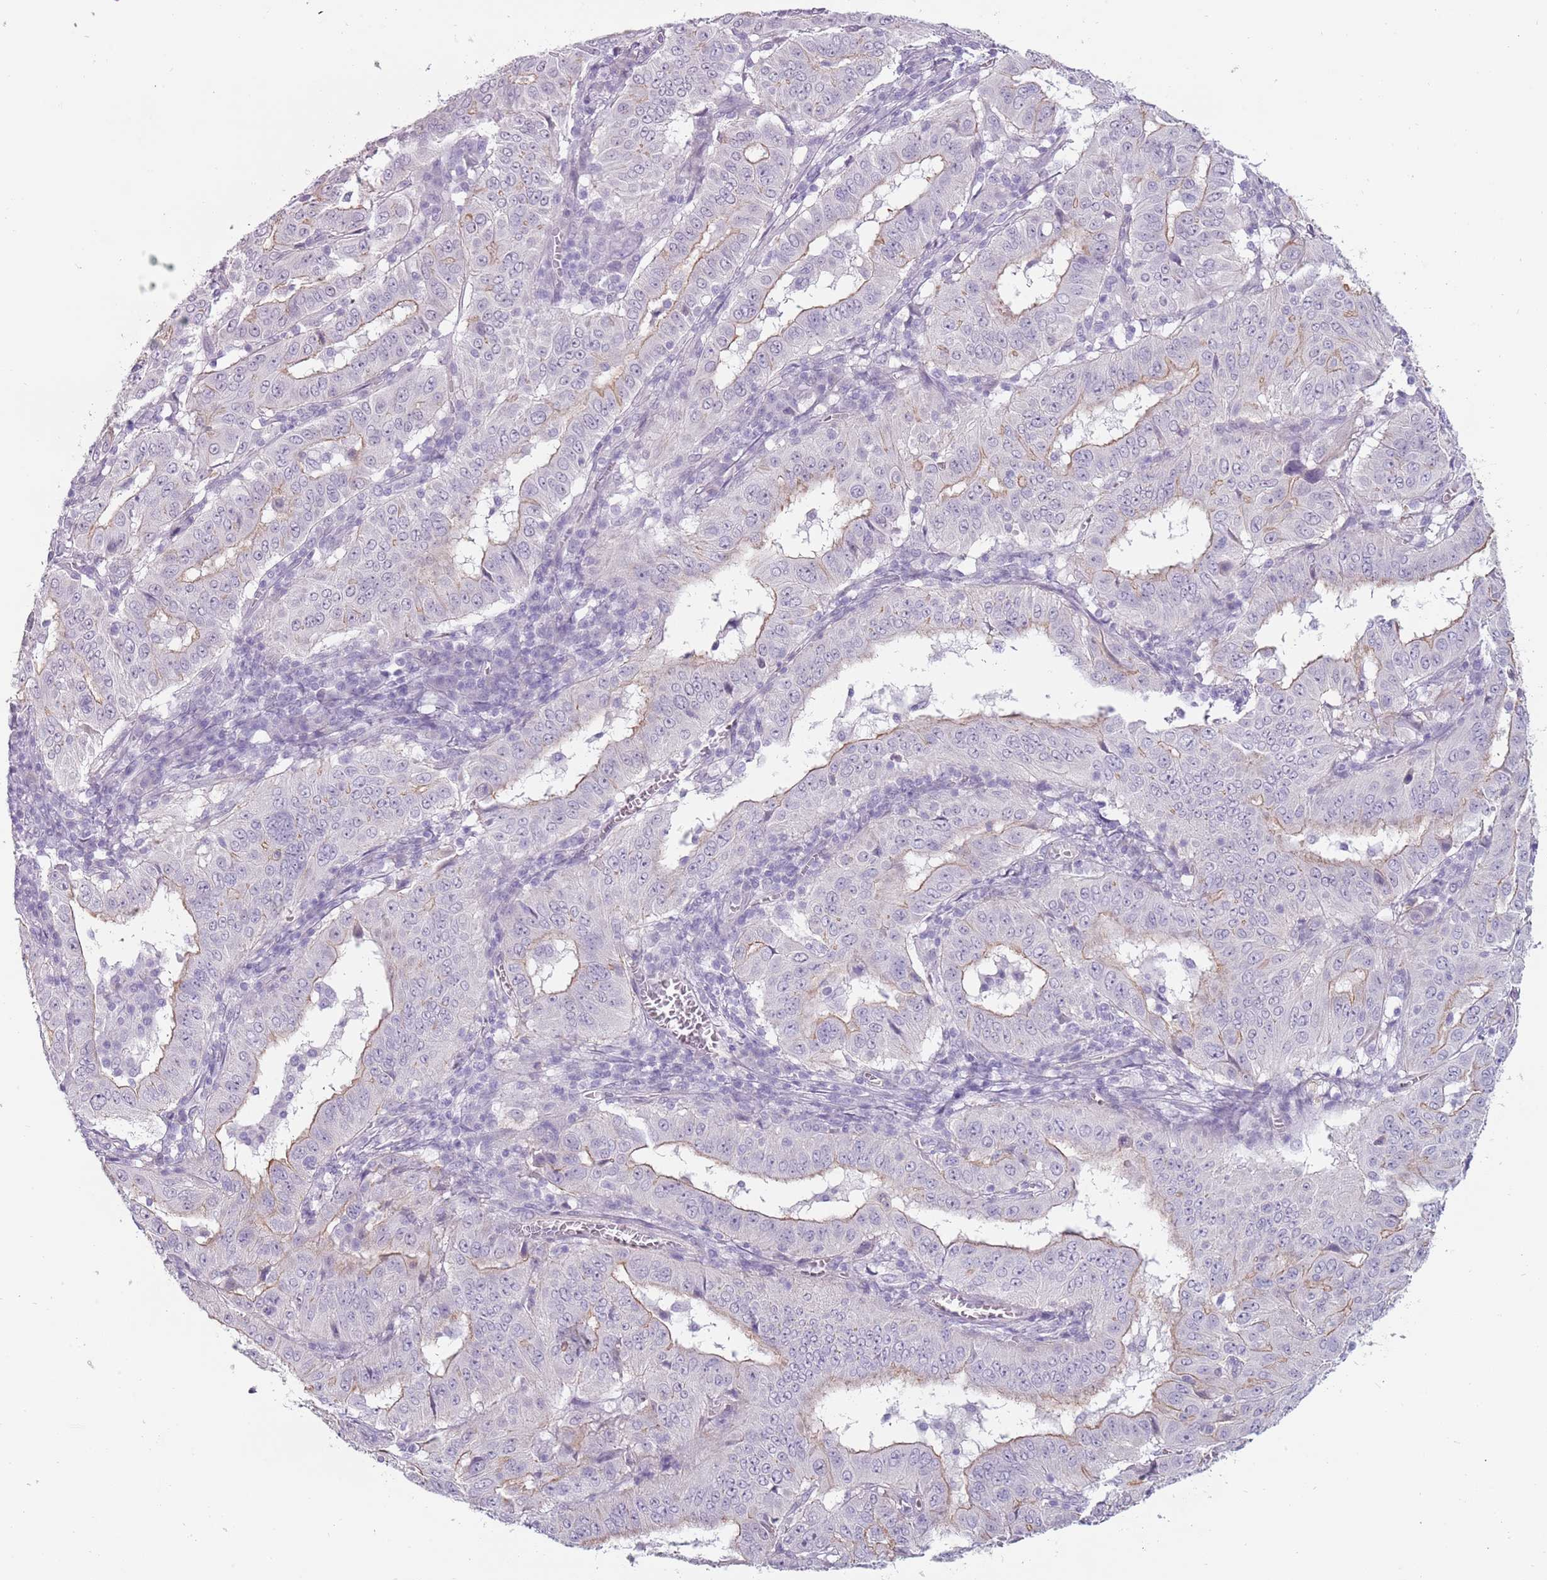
{"staining": {"intensity": "weak", "quantity": "25%-75%", "location": "cytoplasmic/membranous"}, "tissue": "pancreatic cancer", "cell_type": "Tumor cells", "image_type": "cancer", "snomed": [{"axis": "morphology", "description": "Adenocarcinoma, NOS"}, {"axis": "topography", "description": "Pancreas"}], "caption": "High-magnification brightfield microscopy of adenocarcinoma (pancreatic) stained with DAB (brown) and counterstained with hematoxylin (blue). tumor cells exhibit weak cytoplasmic/membranous staining is identified in about25%-75% of cells. The staining was performed using DAB to visualize the protein expression in brown, while the nuclei were stained in blue with hematoxylin (Magnification: 20x).", "gene": "RFX2", "patient": {"sex": "male", "age": 63}}